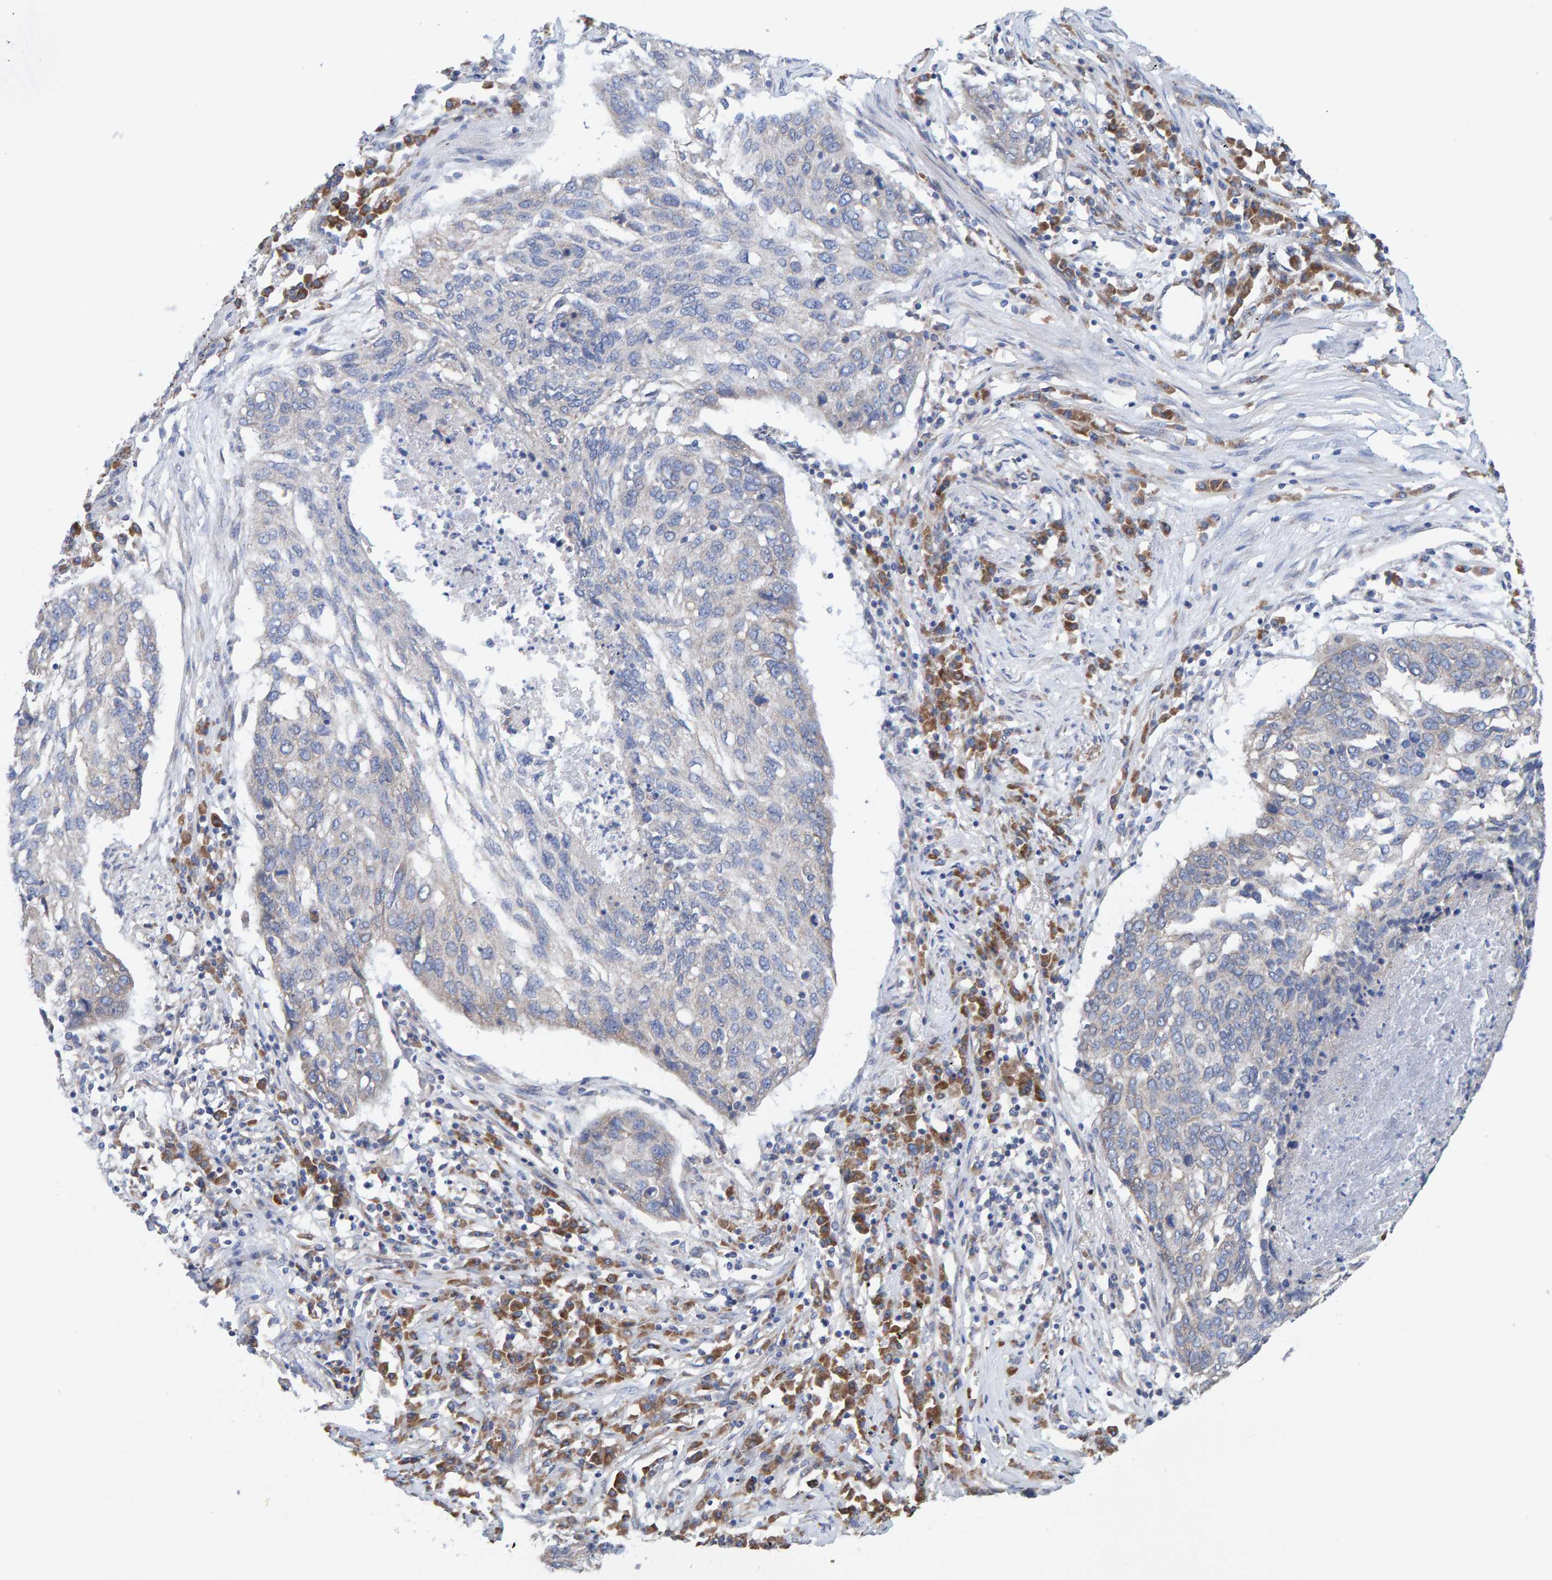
{"staining": {"intensity": "negative", "quantity": "none", "location": "none"}, "tissue": "lung cancer", "cell_type": "Tumor cells", "image_type": "cancer", "snomed": [{"axis": "morphology", "description": "Squamous cell carcinoma, NOS"}, {"axis": "topography", "description": "Lung"}], "caption": "Immunohistochemical staining of lung cancer (squamous cell carcinoma) shows no significant expression in tumor cells.", "gene": "CDK5RAP3", "patient": {"sex": "female", "age": 63}}